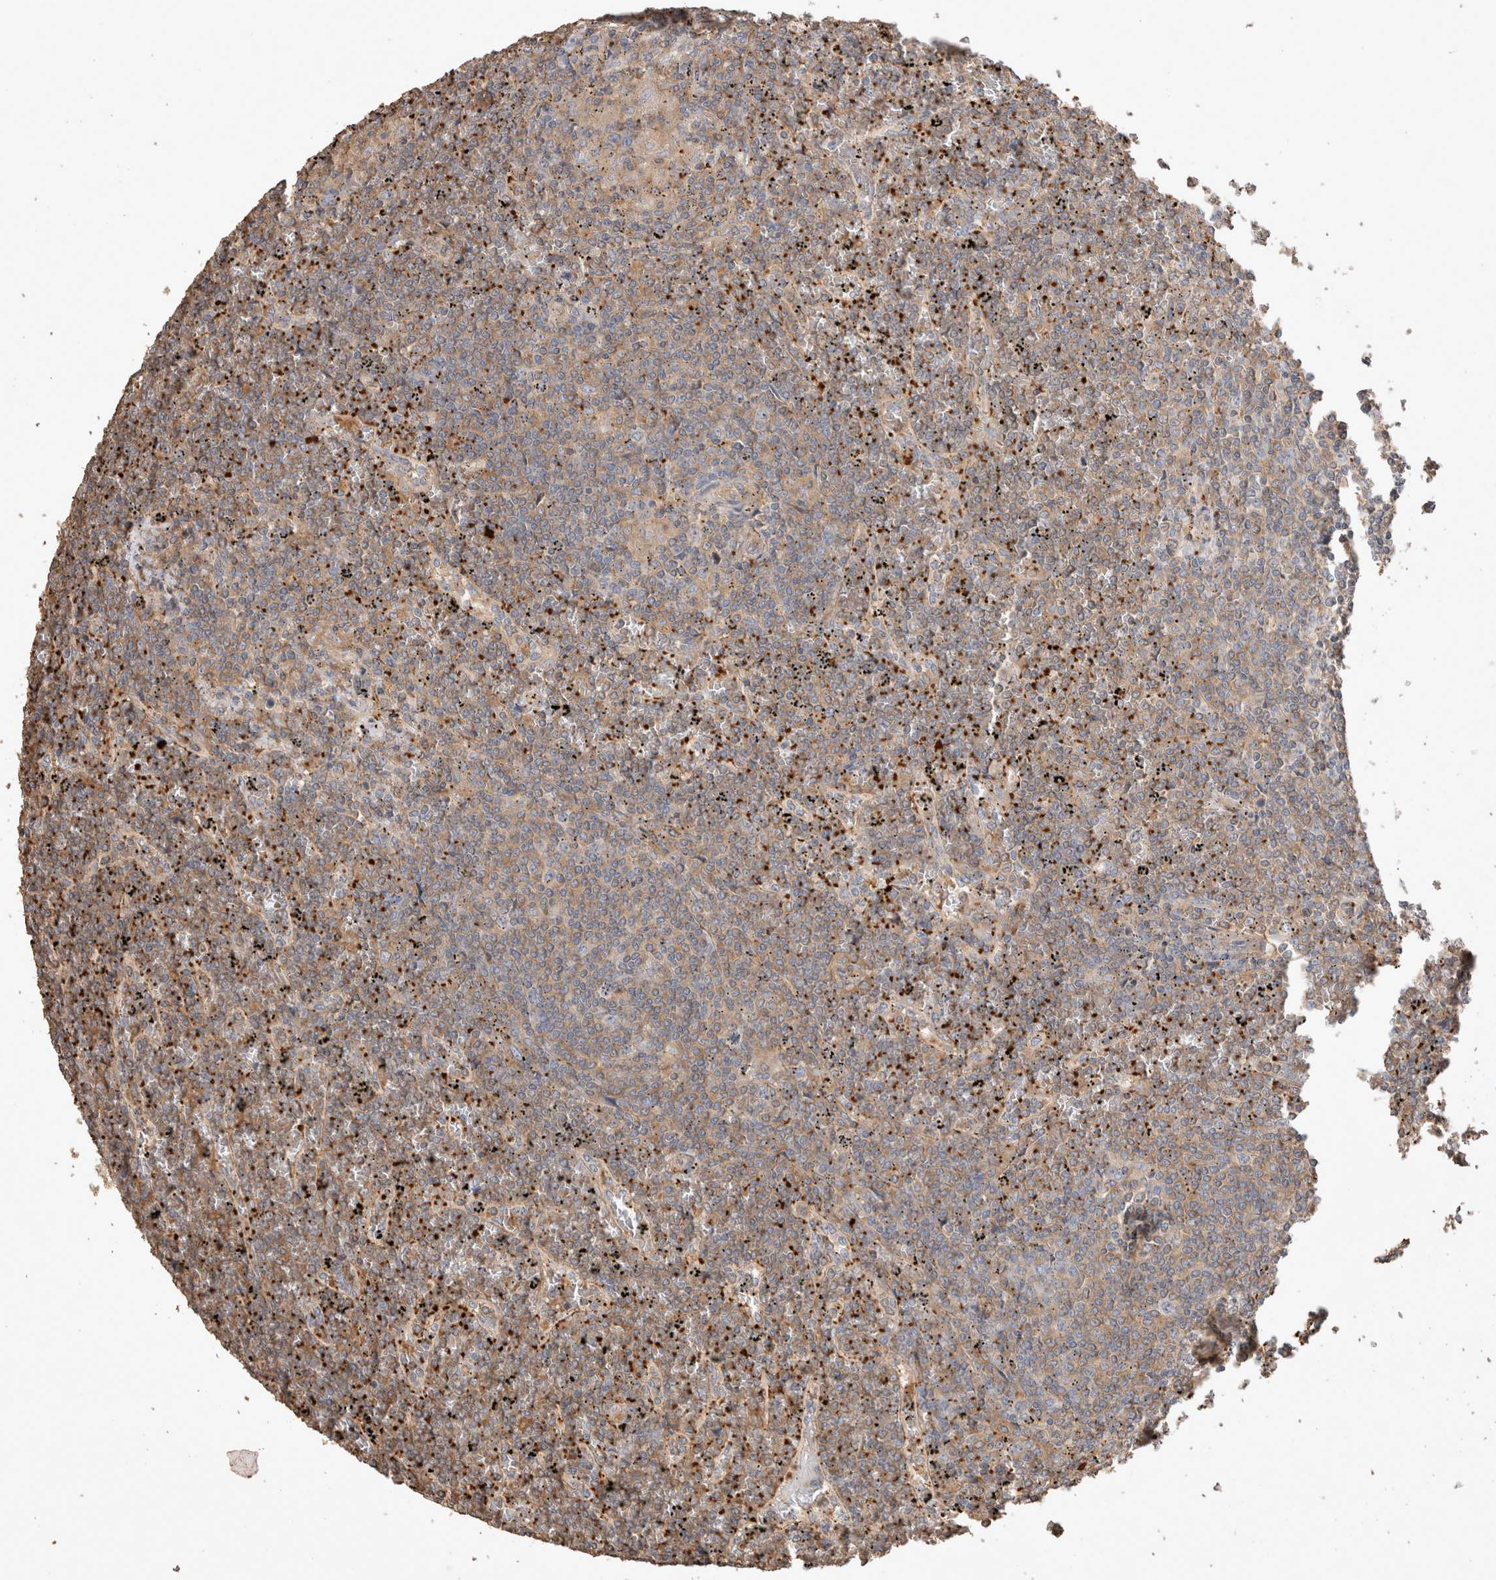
{"staining": {"intensity": "weak", "quantity": "<25%", "location": "cytoplasmic/membranous"}, "tissue": "lymphoma", "cell_type": "Tumor cells", "image_type": "cancer", "snomed": [{"axis": "morphology", "description": "Malignant lymphoma, non-Hodgkin's type, Low grade"}, {"axis": "topography", "description": "Spleen"}], "caption": "Human low-grade malignant lymphoma, non-Hodgkin's type stained for a protein using IHC reveals no staining in tumor cells.", "gene": "SNX31", "patient": {"sex": "female", "age": 19}}